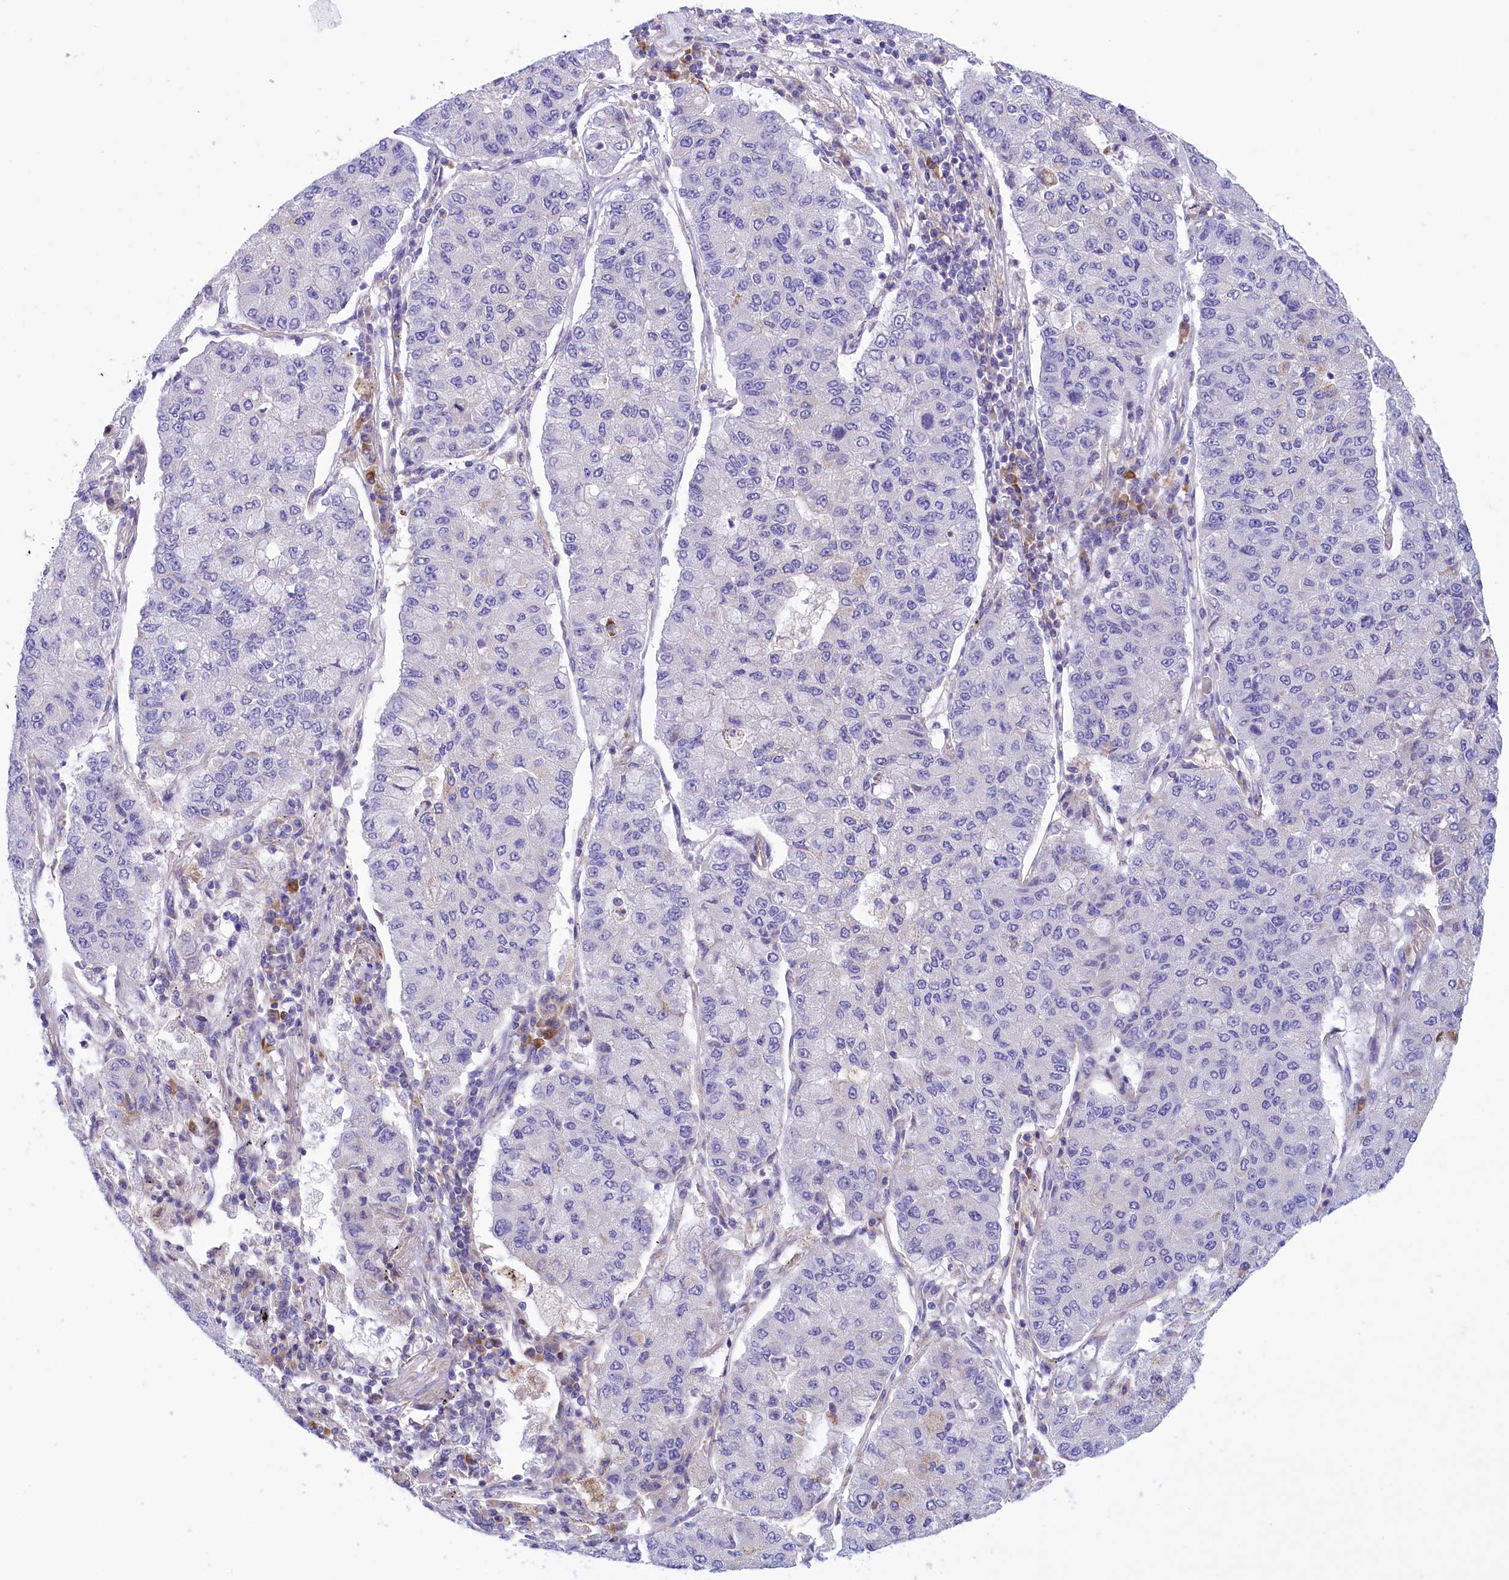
{"staining": {"intensity": "negative", "quantity": "none", "location": "none"}, "tissue": "lung cancer", "cell_type": "Tumor cells", "image_type": "cancer", "snomed": [{"axis": "morphology", "description": "Squamous cell carcinoma, NOS"}, {"axis": "topography", "description": "Lung"}], "caption": "The IHC photomicrograph has no significant positivity in tumor cells of lung cancer (squamous cell carcinoma) tissue.", "gene": "CORO7-PAM16", "patient": {"sex": "male", "age": 74}}